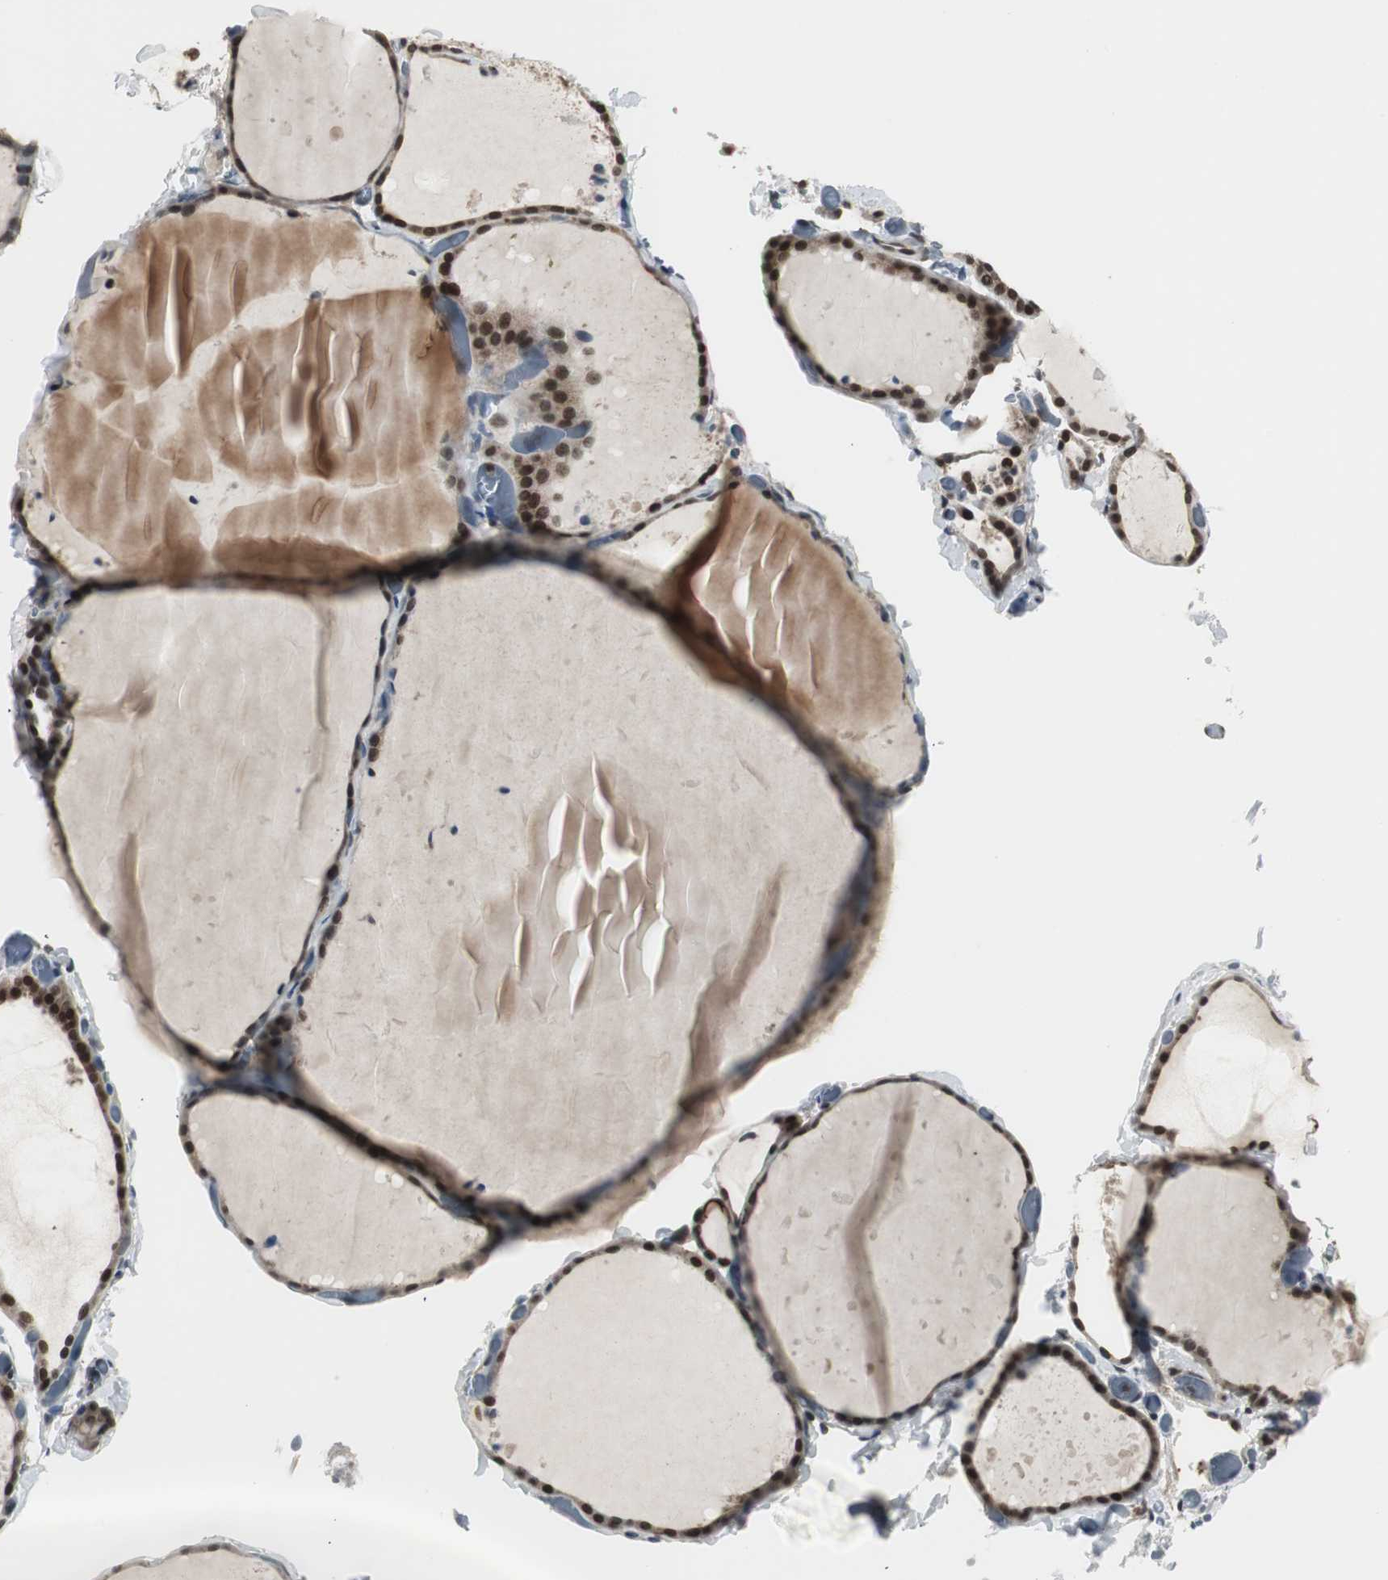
{"staining": {"intensity": "moderate", "quantity": ">75%", "location": "cytoplasmic/membranous,nuclear"}, "tissue": "thyroid gland", "cell_type": "Glandular cells", "image_type": "normal", "snomed": [{"axis": "morphology", "description": "Normal tissue, NOS"}, {"axis": "topography", "description": "Thyroid gland"}], "caption": "This photomicrograph exhibits benign thyroid gland stained with immunohistochemistry (IHC) to label a protein in brown. The cytoplasmic/membranous,nuclear of glandular cells show moderate positivity for the protein. Nuclei are counter-stained blue.", "gene": "MPG", "patient": {"sex": "female", "age": 22}}